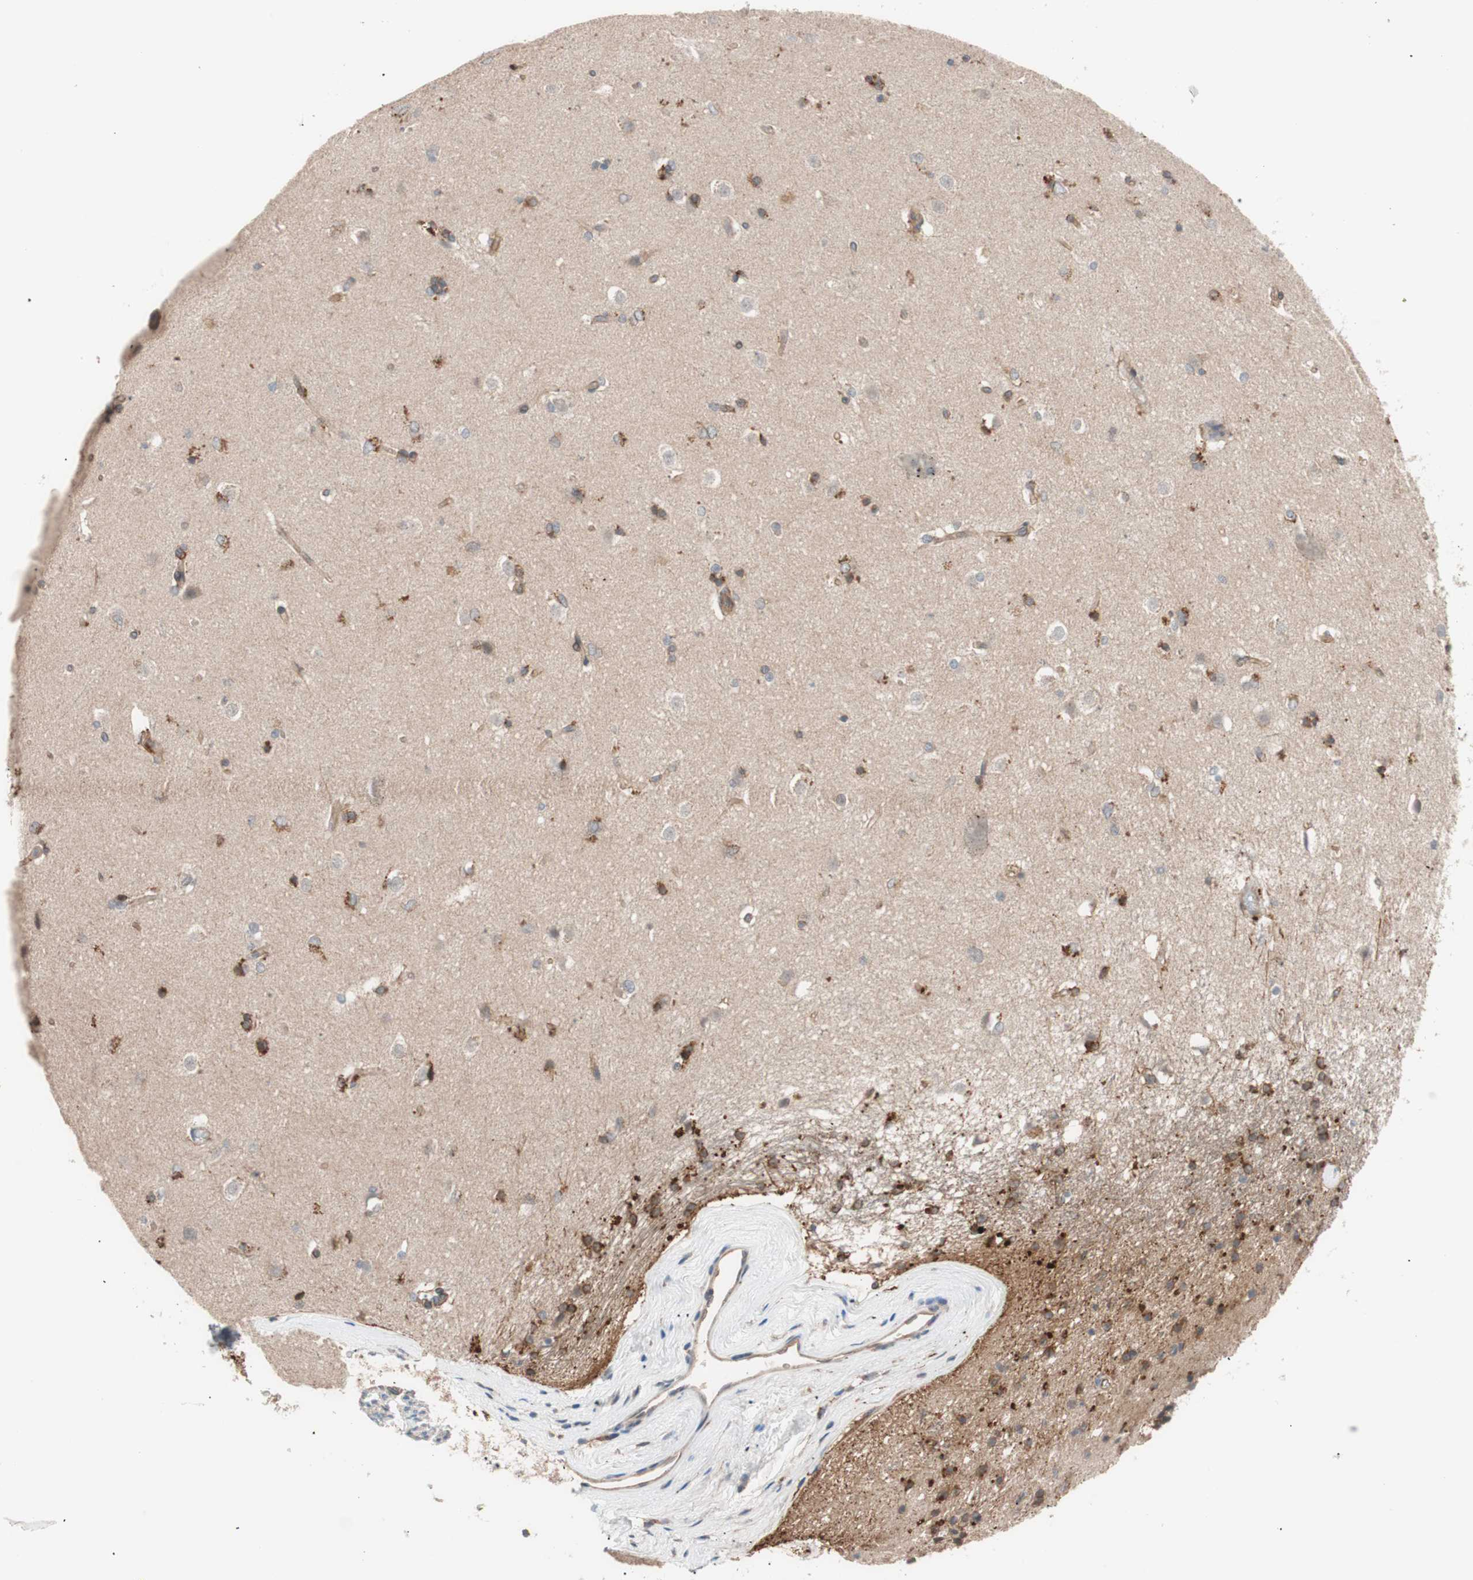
{"staining": {"intensity": "moderate", "quantity": "25%-75%", "location": "cytoplasmic/membranous"}, "tissue": "caudate", "cell_type": "Glial cells", "image_type": "normal", "snomed": [{"axis": "morphology", "description": "Normal tissue, NOS"}, {"axis": "topography", "description": "Lateral ventricle wall"}], "caption": "This histopathology image displays immunohistochemistry staining of normal human caudate, with medium moderate cytoplasmic/membranous positivity in about 25%-75% of glial cells.", "gene": "SMG1", "patient": {"sex": "female", "age": 19}}